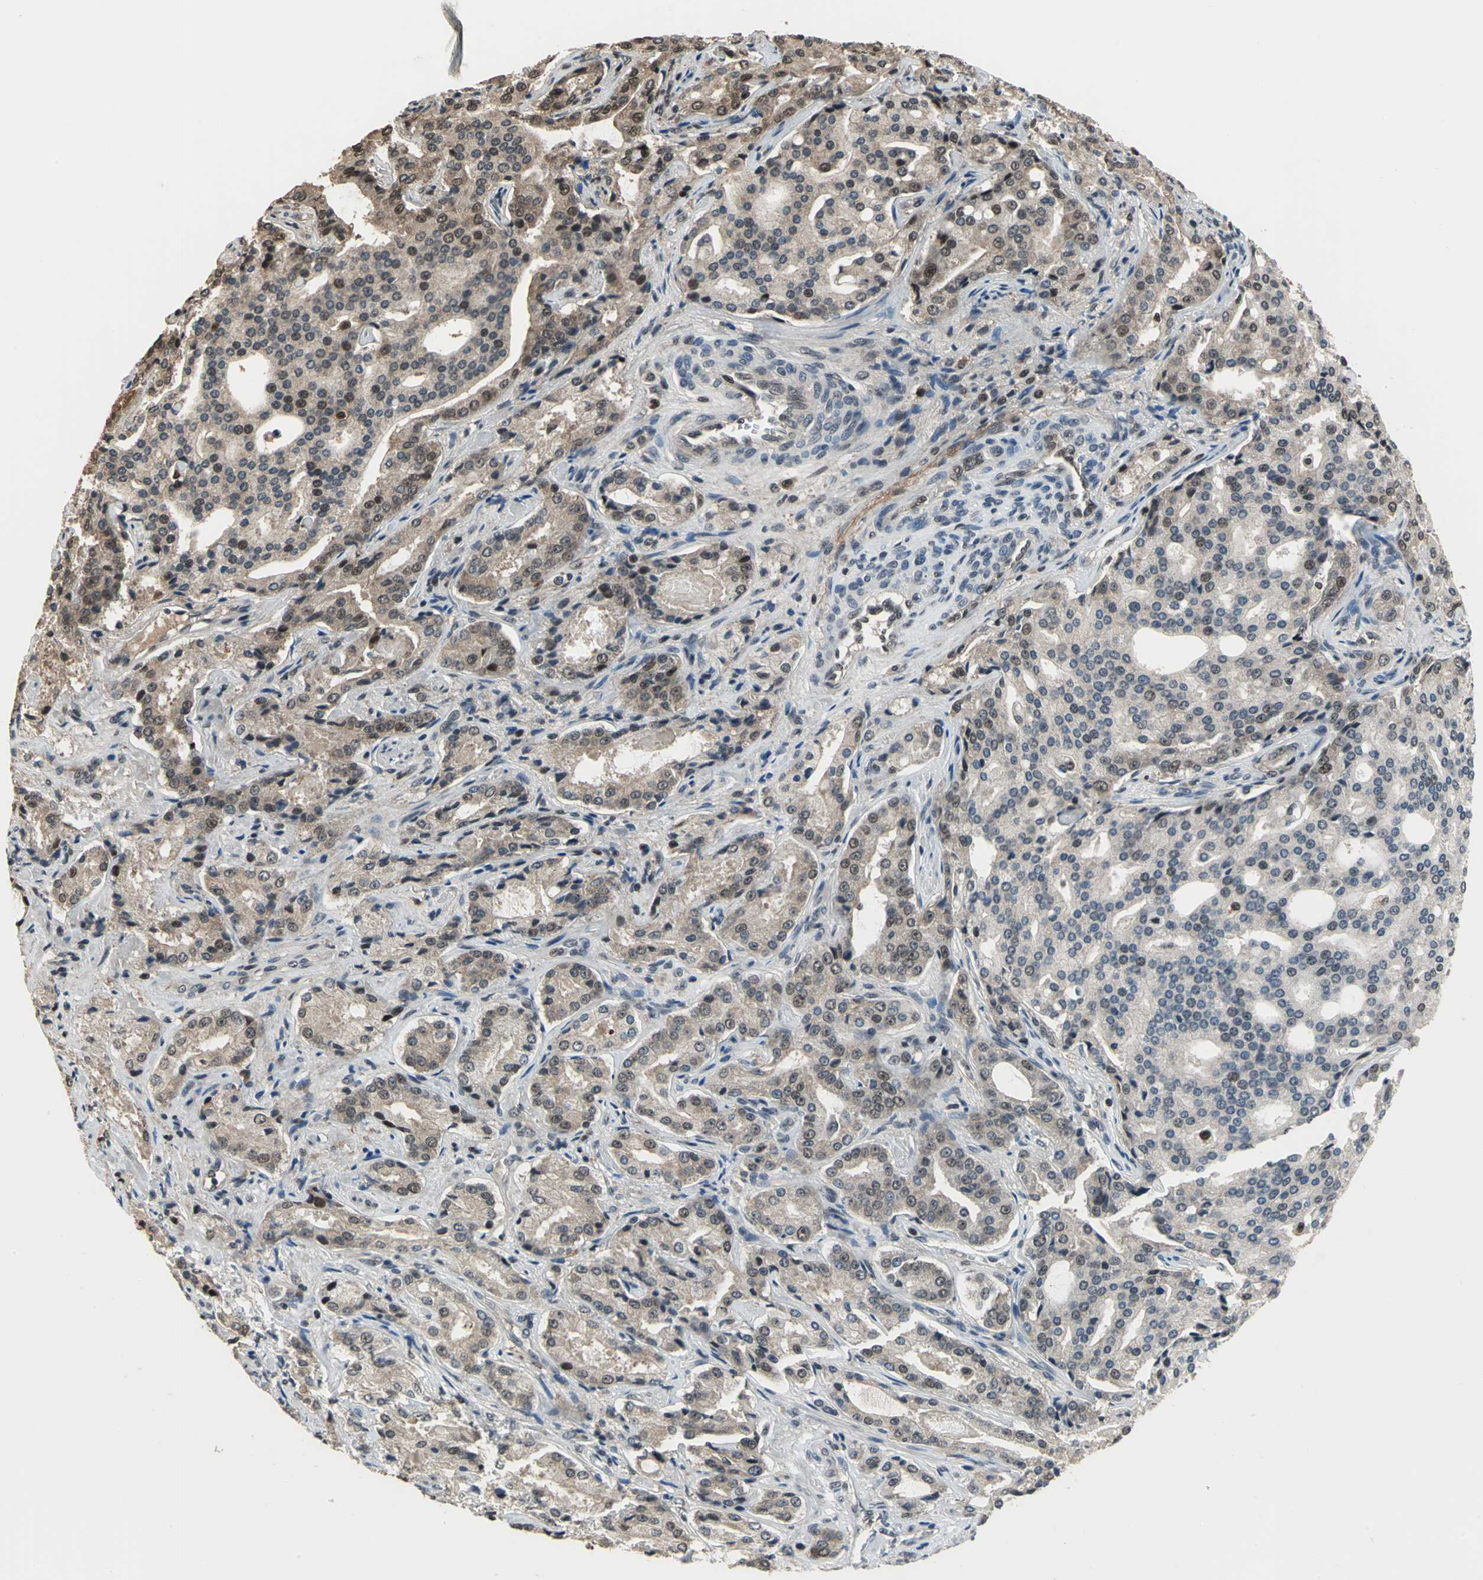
{"staining": {"intensity": "moderate", "quantity": "25%-75%", "location": "nuclear"}, "tissue": "prostate cancer", "cell_type": "Tumor cells", "image_type": "cancer", "snomed": [{"axis": "morphology", "description": "Adenocarcinoma, High grade"}, {"axis": "topography", "description": "Prostate"}], "caption": "High-magnification brightfield microscopy of adenocarcinoma (high-grade) (prostate) stained with DAB (brown) and counterstained with hematoxylin (blue). tumor cells exhibit moderate nuclear expression is seen in about25%-75% of cells.", "gene": "MIS18BP1", "patient": {"sex": "male", "age": 72}}